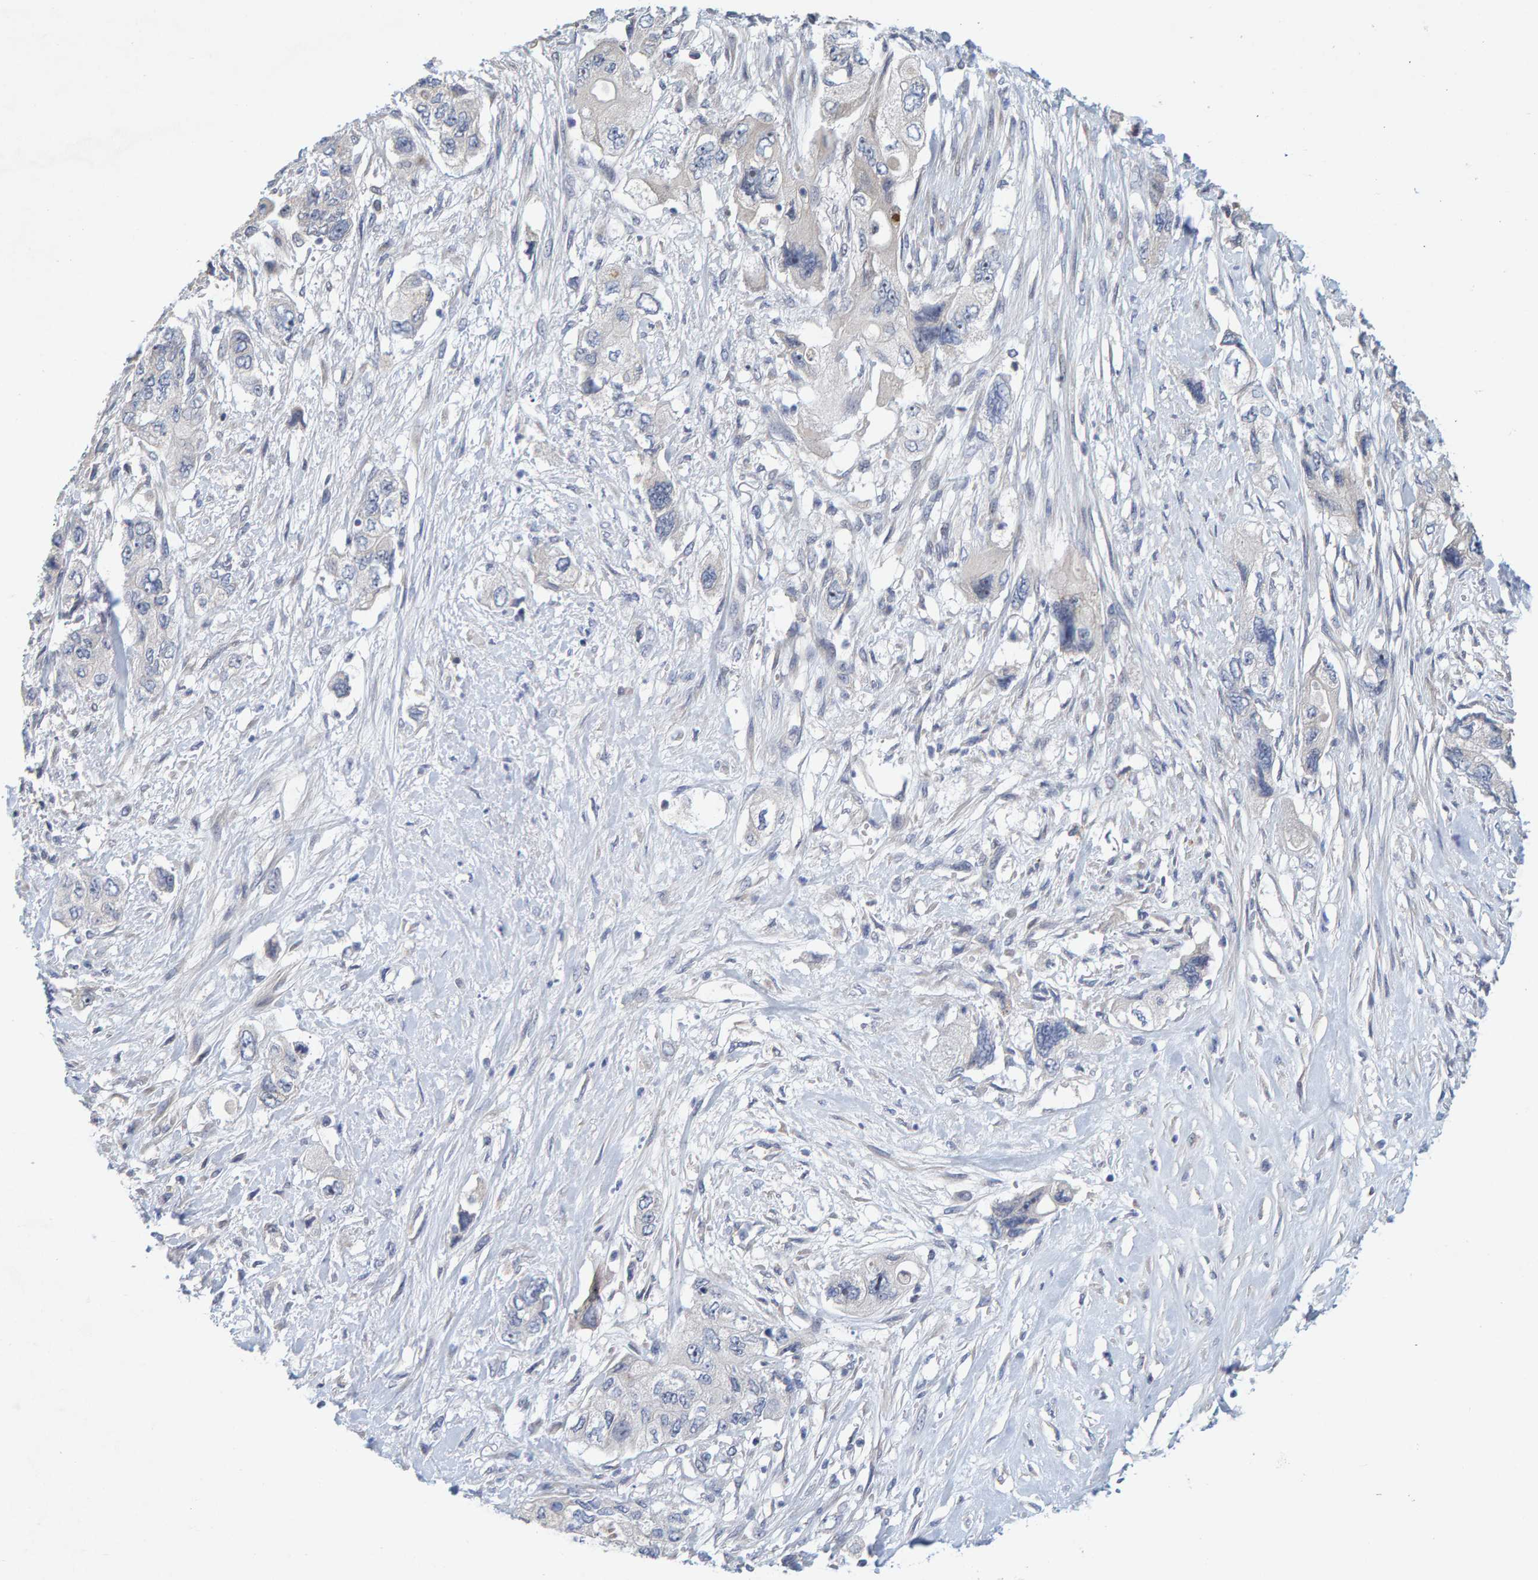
{"staining": {"intensity": "negative", "quantity": "none", "location": "none"}, "tissue": "pancreatic cancer", "cell_type": "Tumor cells", "image_type": "cancer", "snomed": [{"axis": "morphology", "description": "Adenocarcinoma, NOS"}, {"axis": "topography", "description": "Pancreas"}], "caption": "A micrograph of pancreatic cancer stained for a protein shows no brown staining in tumor cells.", "gene": "ZNF77", "patient": {"sex": "female", "age": 73}}